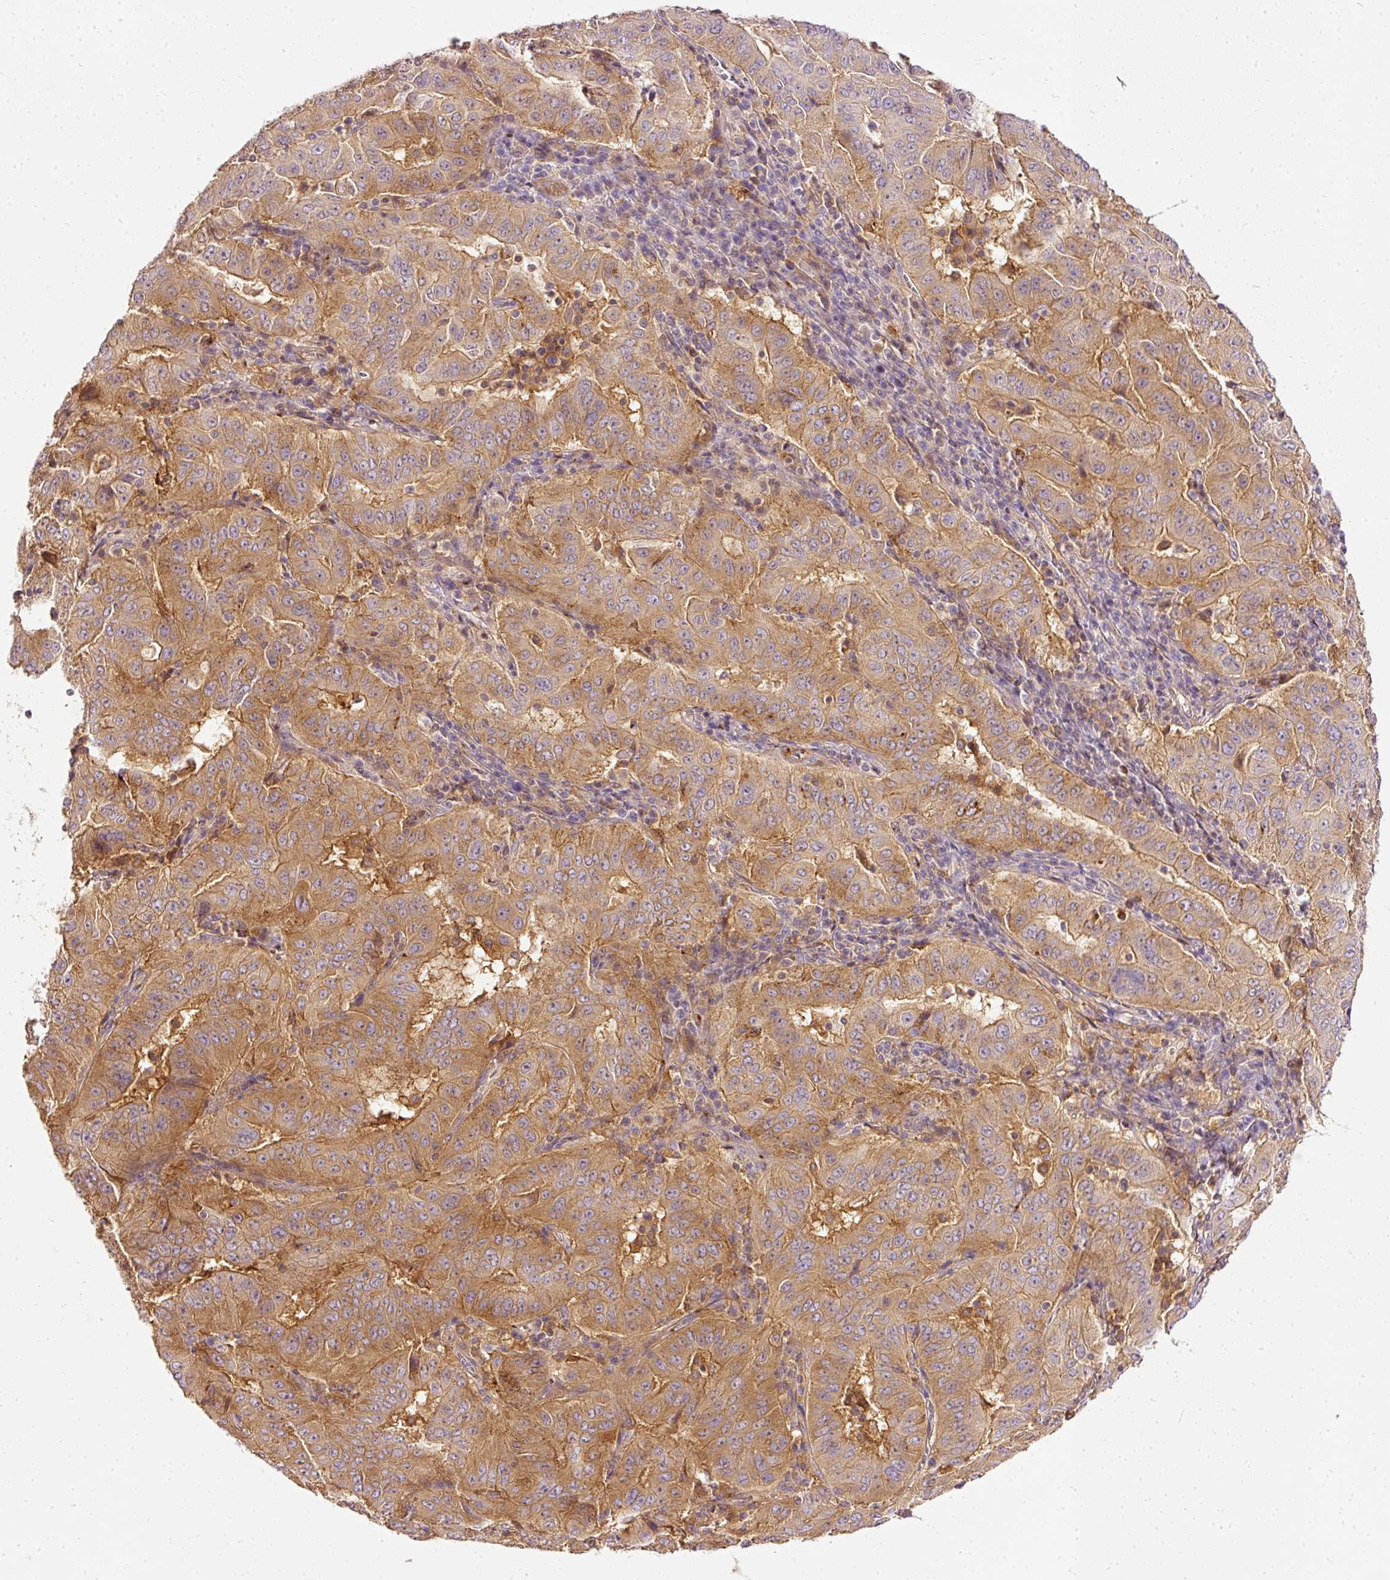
{"staining": {"intensity": "moderate", "quantity": ">75%", "location": "cytoplasmic/membranous"}, "tissue": "pancreatic cancer", "cell_type": "Tumor cells", "image_type": "cancer", "snomed": [{"axis": "morphology", "description": "Adenocarcinoma, NOS"}, {"axis": "topography", "description": "Pancreas"}], "caption": "Immunohistochemical staining of pancreatic cancer (adenocarcinoma) displays medium levels of moderate cytoplasmic/membranous protein expression in about >75% of tumor cells.", "gene": "ARMH3", "patient": {"sex": "male", "age": 63}}